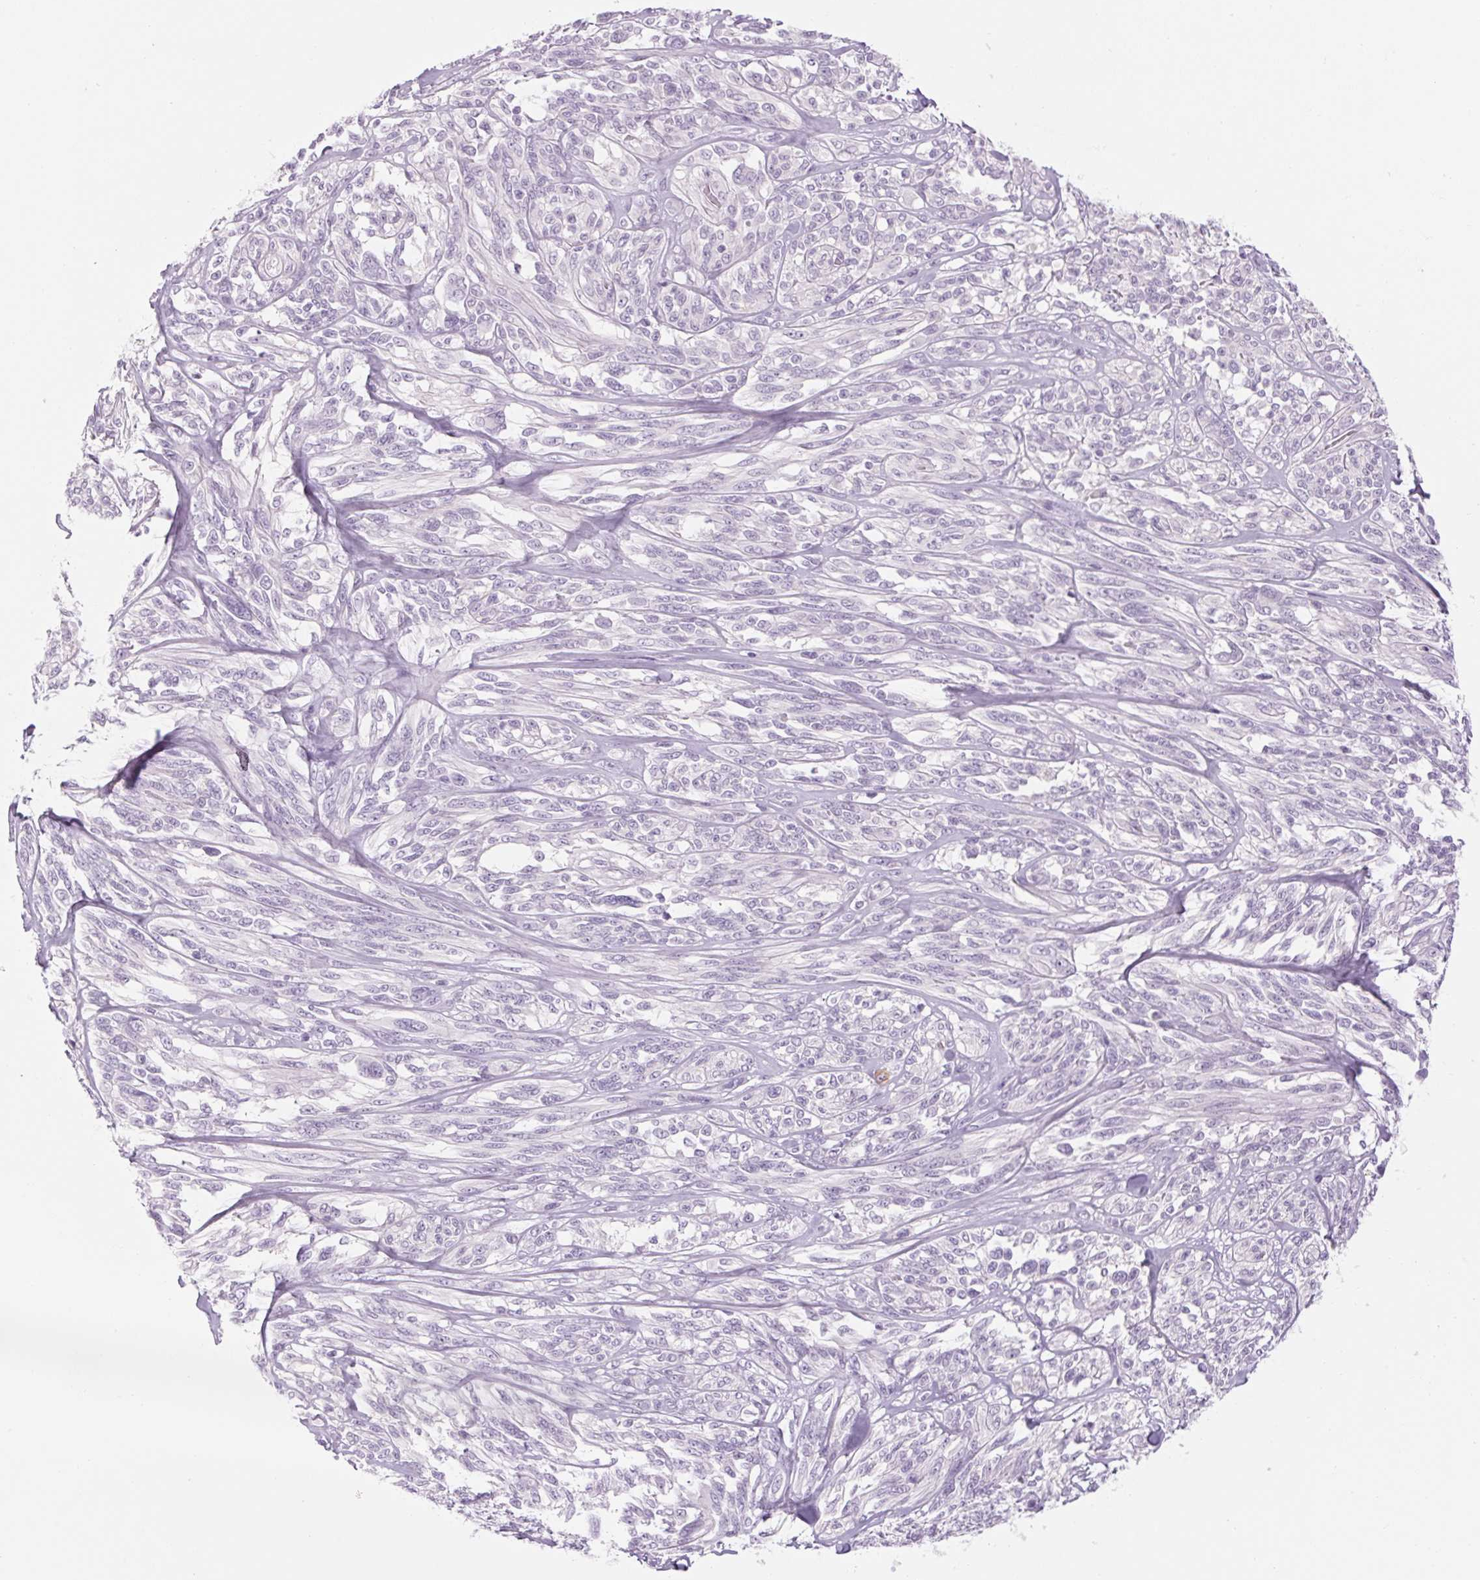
{"staining": {"intensity": "negative", "quantity": "none", "location": "none"}, "tissue": "melanoma", "cell_type": "Tumor cells", "image_type": "cancer", "snomed": [{"axis": "morphology", "description": "Malignant melanoma, NOS"}, {"axis": "topography", "description": "Skin"}], "caption": "Tumor cells show no significant staining in melanoma.", "gene": "RPTN", "patient": {"sex": "female", "age": 91}}